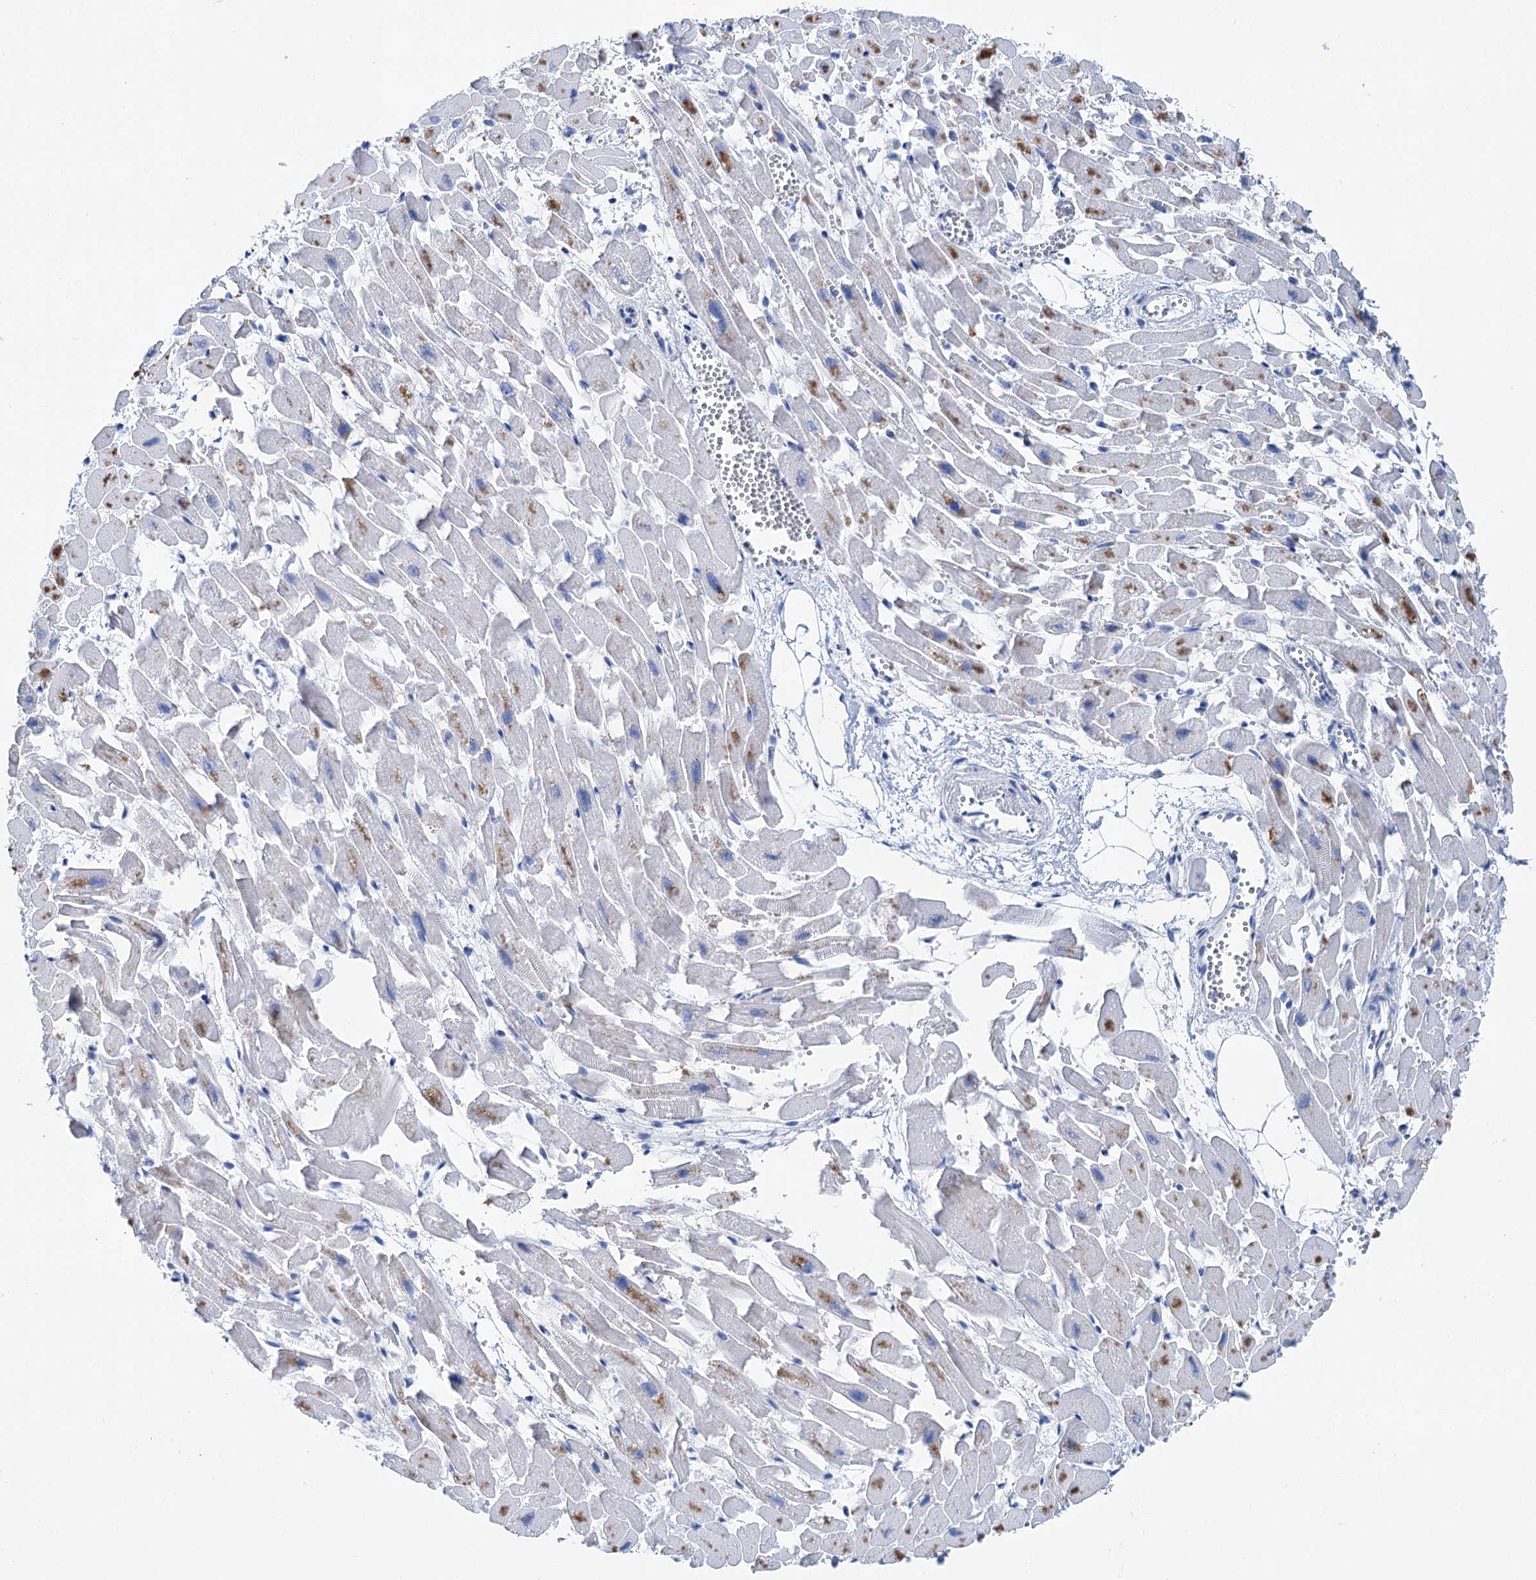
{"staining": {"intensity": "negative", "quantity": "none", "location": "none"}, "tissue": "heart muscle", "cell_type": "Cardiomyocytes", "image_type": "normal", "snomed": [{"axis": "morphology", "description": "Normal tissue, NOS"}, {"axis": "topography", "description": "Heart"}], "caption": "Immunohistochemistry histopathology image of normal heart muscle: human heart muscle stained with DAB exhibits no significant protein staining in cardiomyocytes.", "gene": "BRINP1", "patient": {"sex": "female", "age": 64}}